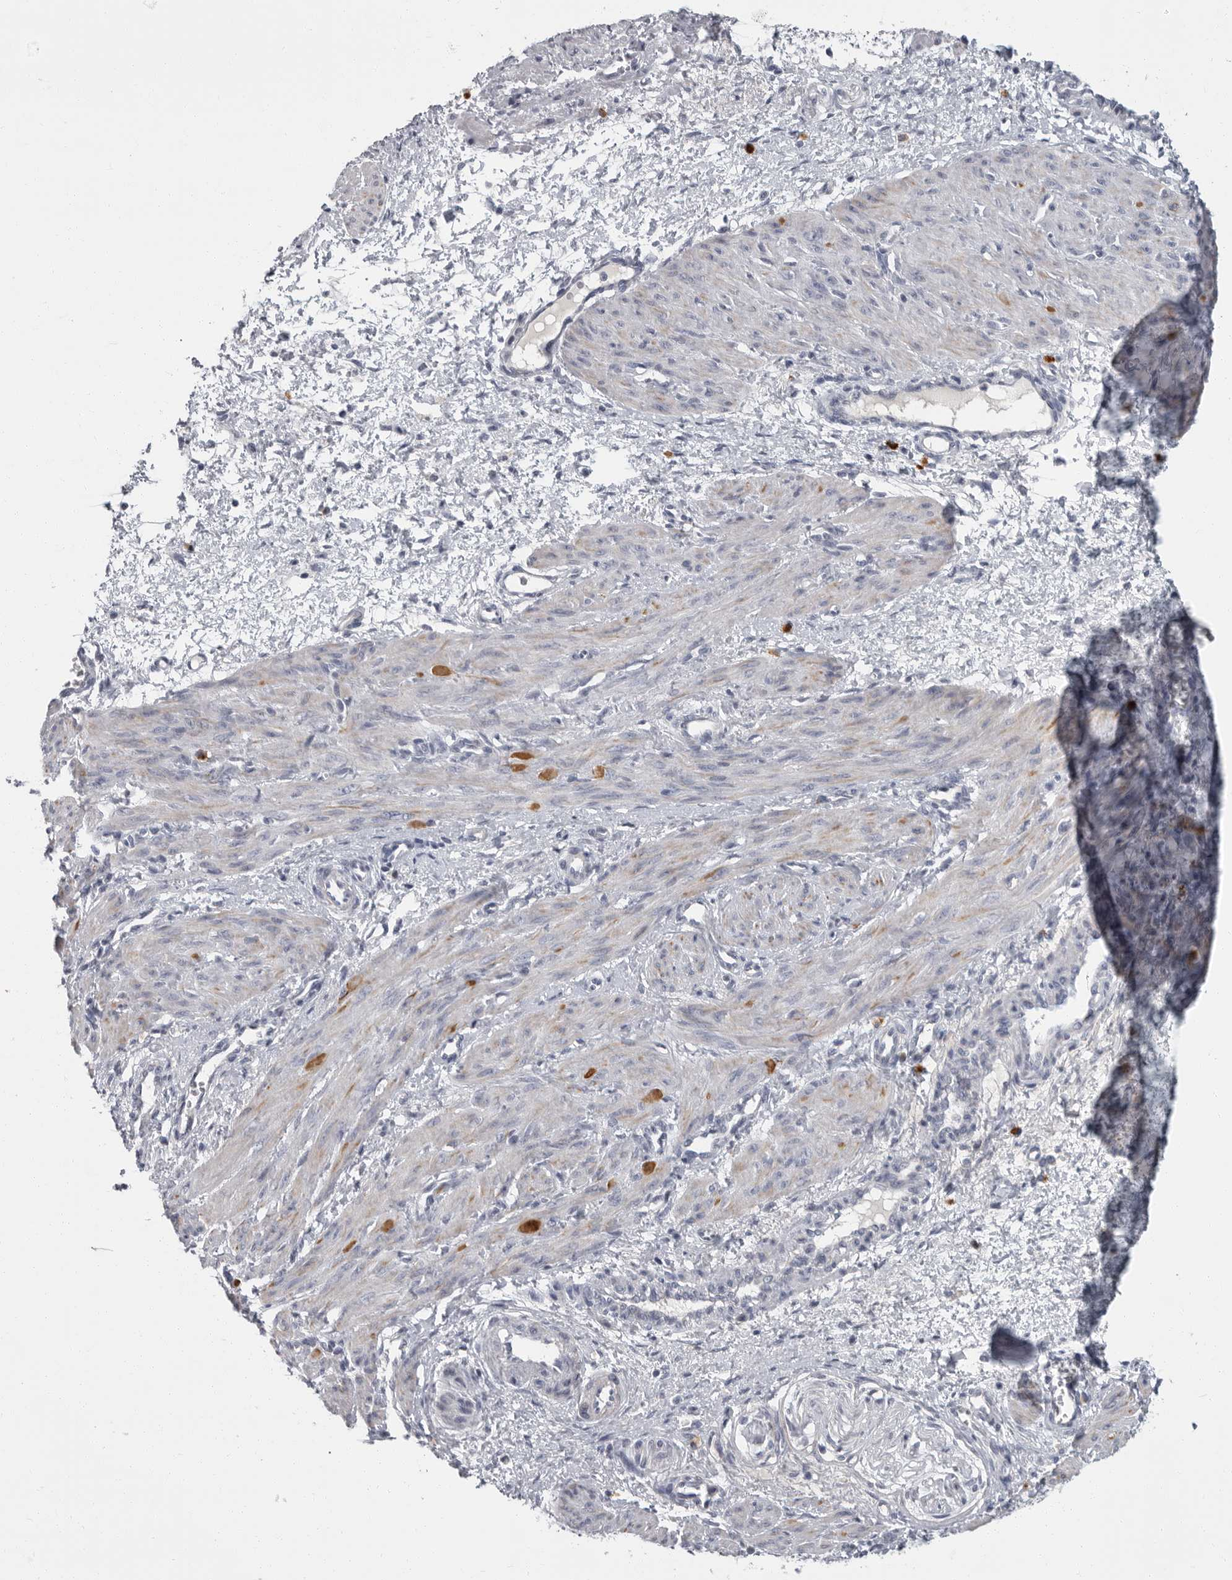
{"staining": {"intensity": "weak", "quantity": "25%-75%", "location": "cytoplasmic/membranous"}, "tissue": "smooth muscle", "cell_type": "Smooth muscle cells", "image_type": "normal", "snomed": [{"axis": "morphology", "description": "Normal tissue, NOS"}, {"axis": "topography", "description": "Endometrium"}], "caption": "Smooth muscle cells show weak cytoplasmic/membranous positivity in approximately 25%-75% of cells in normal smooth muscle. Using DAB (3,3'-diaminobenzidine) (brown) and hematoxylin (blue) stains, captured at high magnification using brightfield microscopy.", "gene": "SLC25A39", "patient": {"sex": "female", "age": 33}}